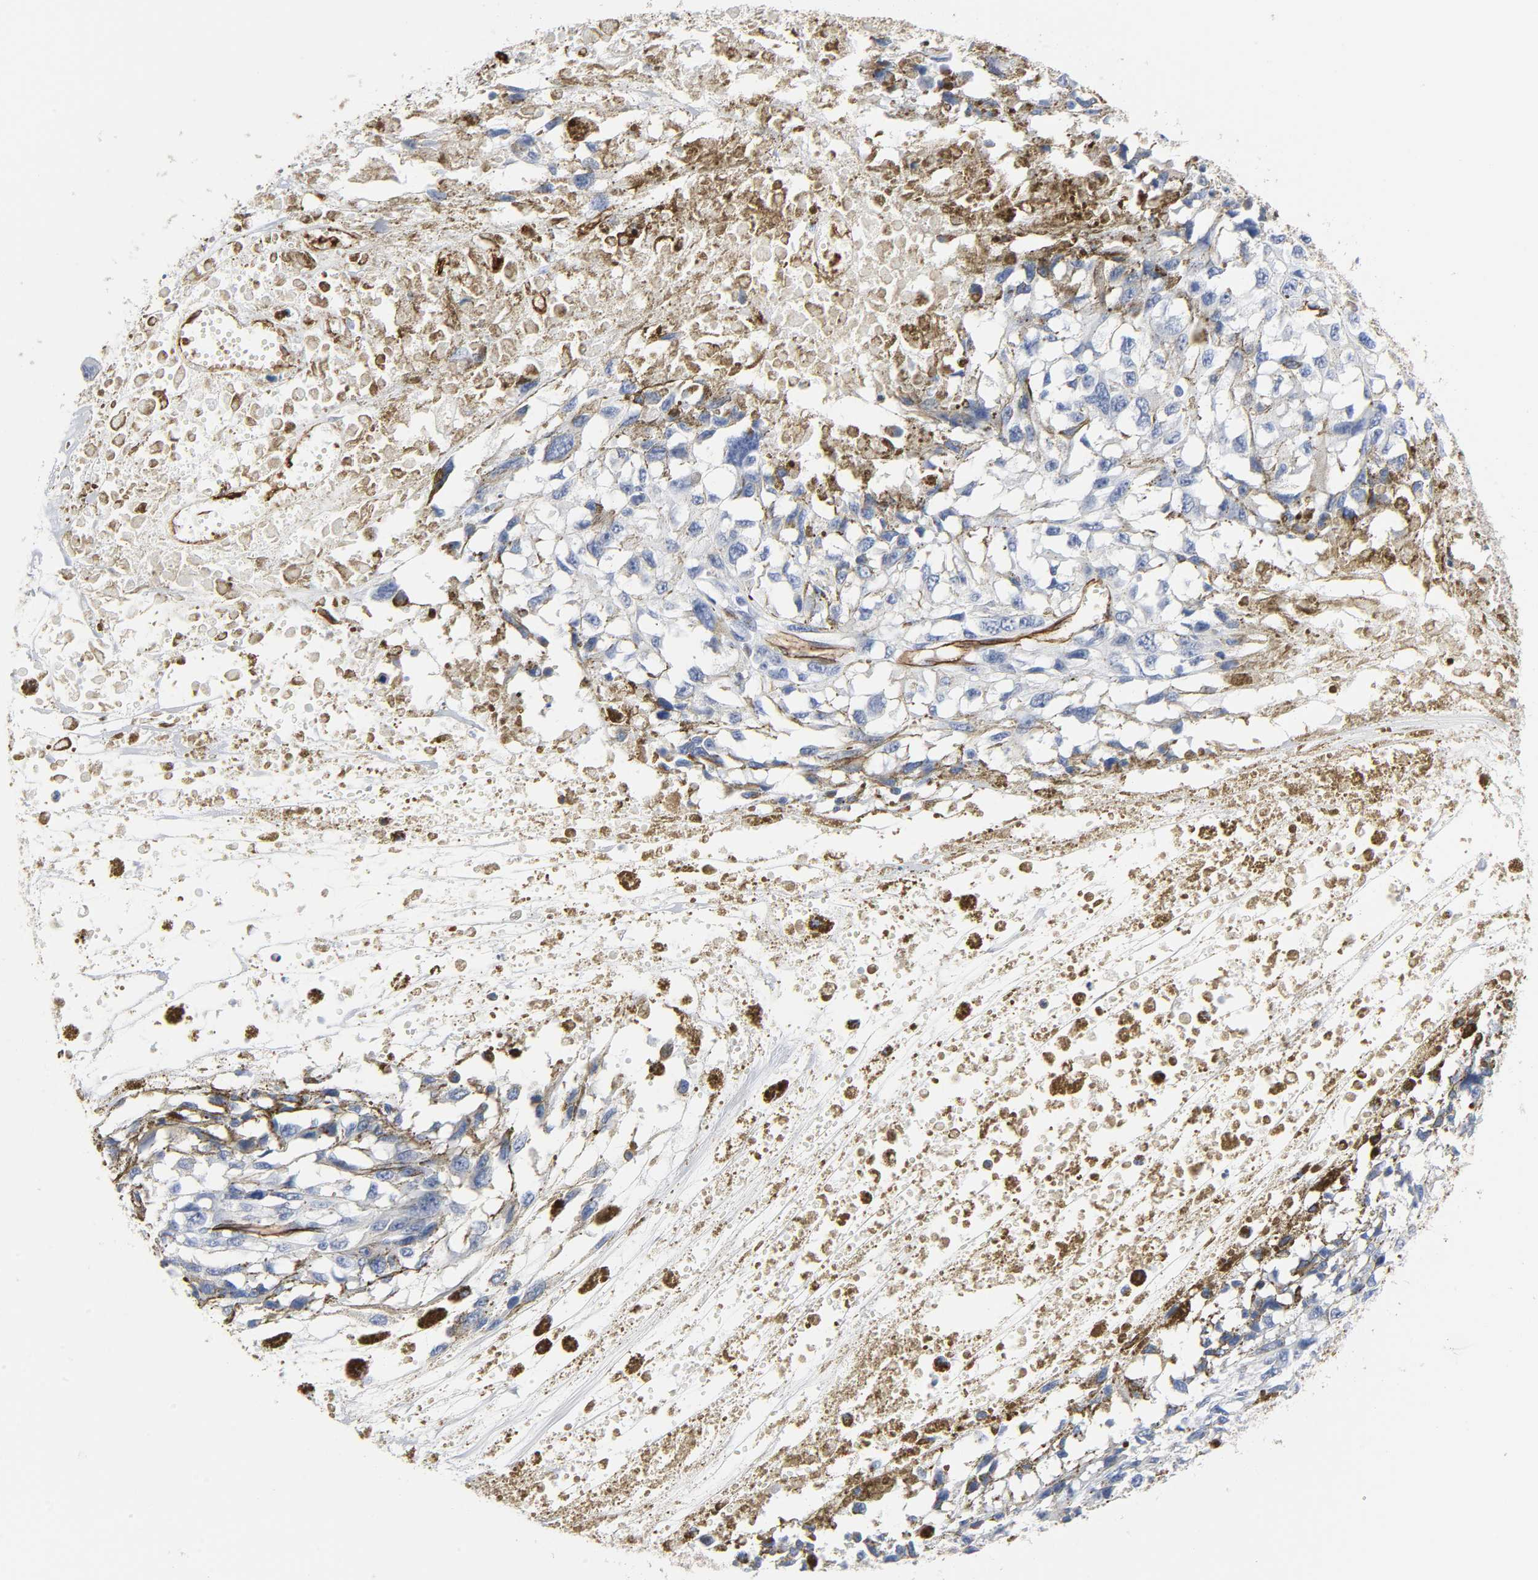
{"staining": {"intensity": "negative", "quantity": "none", "location": "none"}, "tissue": "melanoma", "cell_type": "Tumor cells", "image_type": "cancer", "snomed": [{"axis": "morphology", "description": "Malignant melanoma, Metastatic site"}, {"axis": "topography", "description": "Lymph node"}], "caption": "The histopathology image displays no staining of tumor cells in melanoma.", "gene": "PECAM1", "patient": {"sex": "male", "age": 59}}